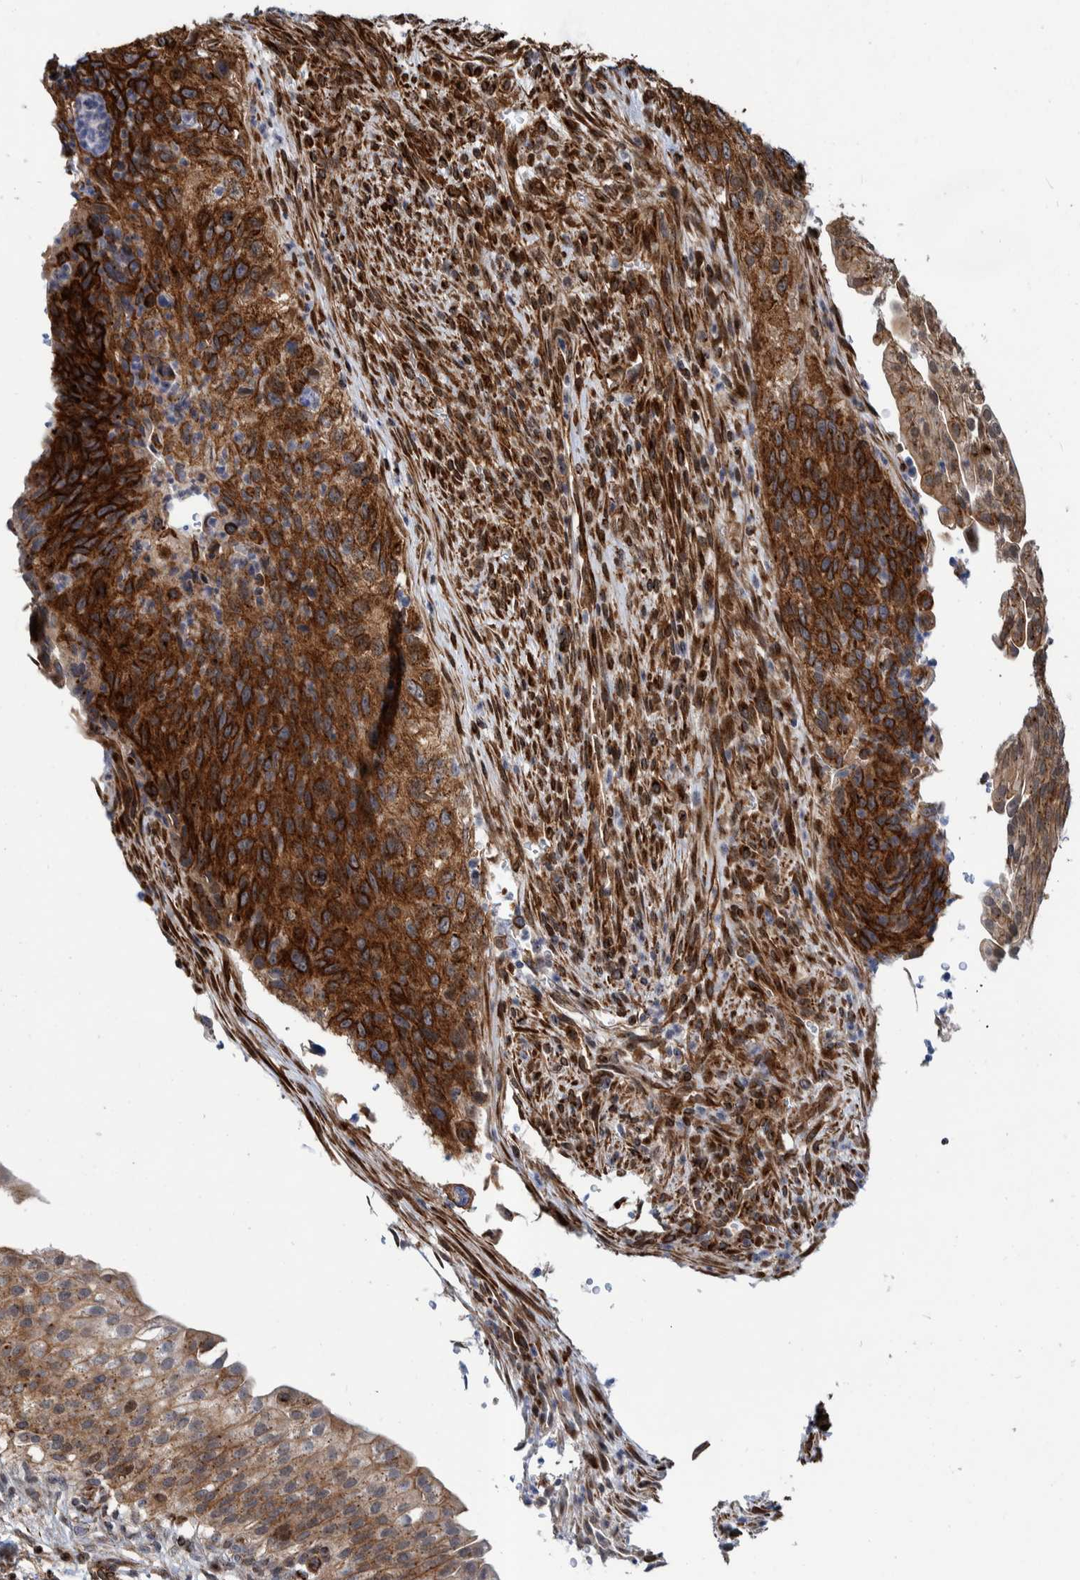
{"staining": {"intensity": "strong", "quantity": ">75%", "location": "cytoplasmic/membranous,nuclear"}, "tissue": "urinary bladder", "cell_type": "Urothelial cells", "image_type": "normal", "snomed": [{"axis": "morphology", "description": "Normal tissue, NOS"}, {"axis": "topography", "description": "Urinary bladder"}], "caption": "An IHC histopathology image of benign tissue is shown. Protein staining in brown labels strong cytoplasmic/membranous,nuclear positivity in urinary bladder within urothelial cells. Using DAB (brown) and hematoxylin (blue) stains, captured at high magnification using brightfield microscopy.", "gene": "CCDC57", "patient": {"sex": "female", "age": 60}}